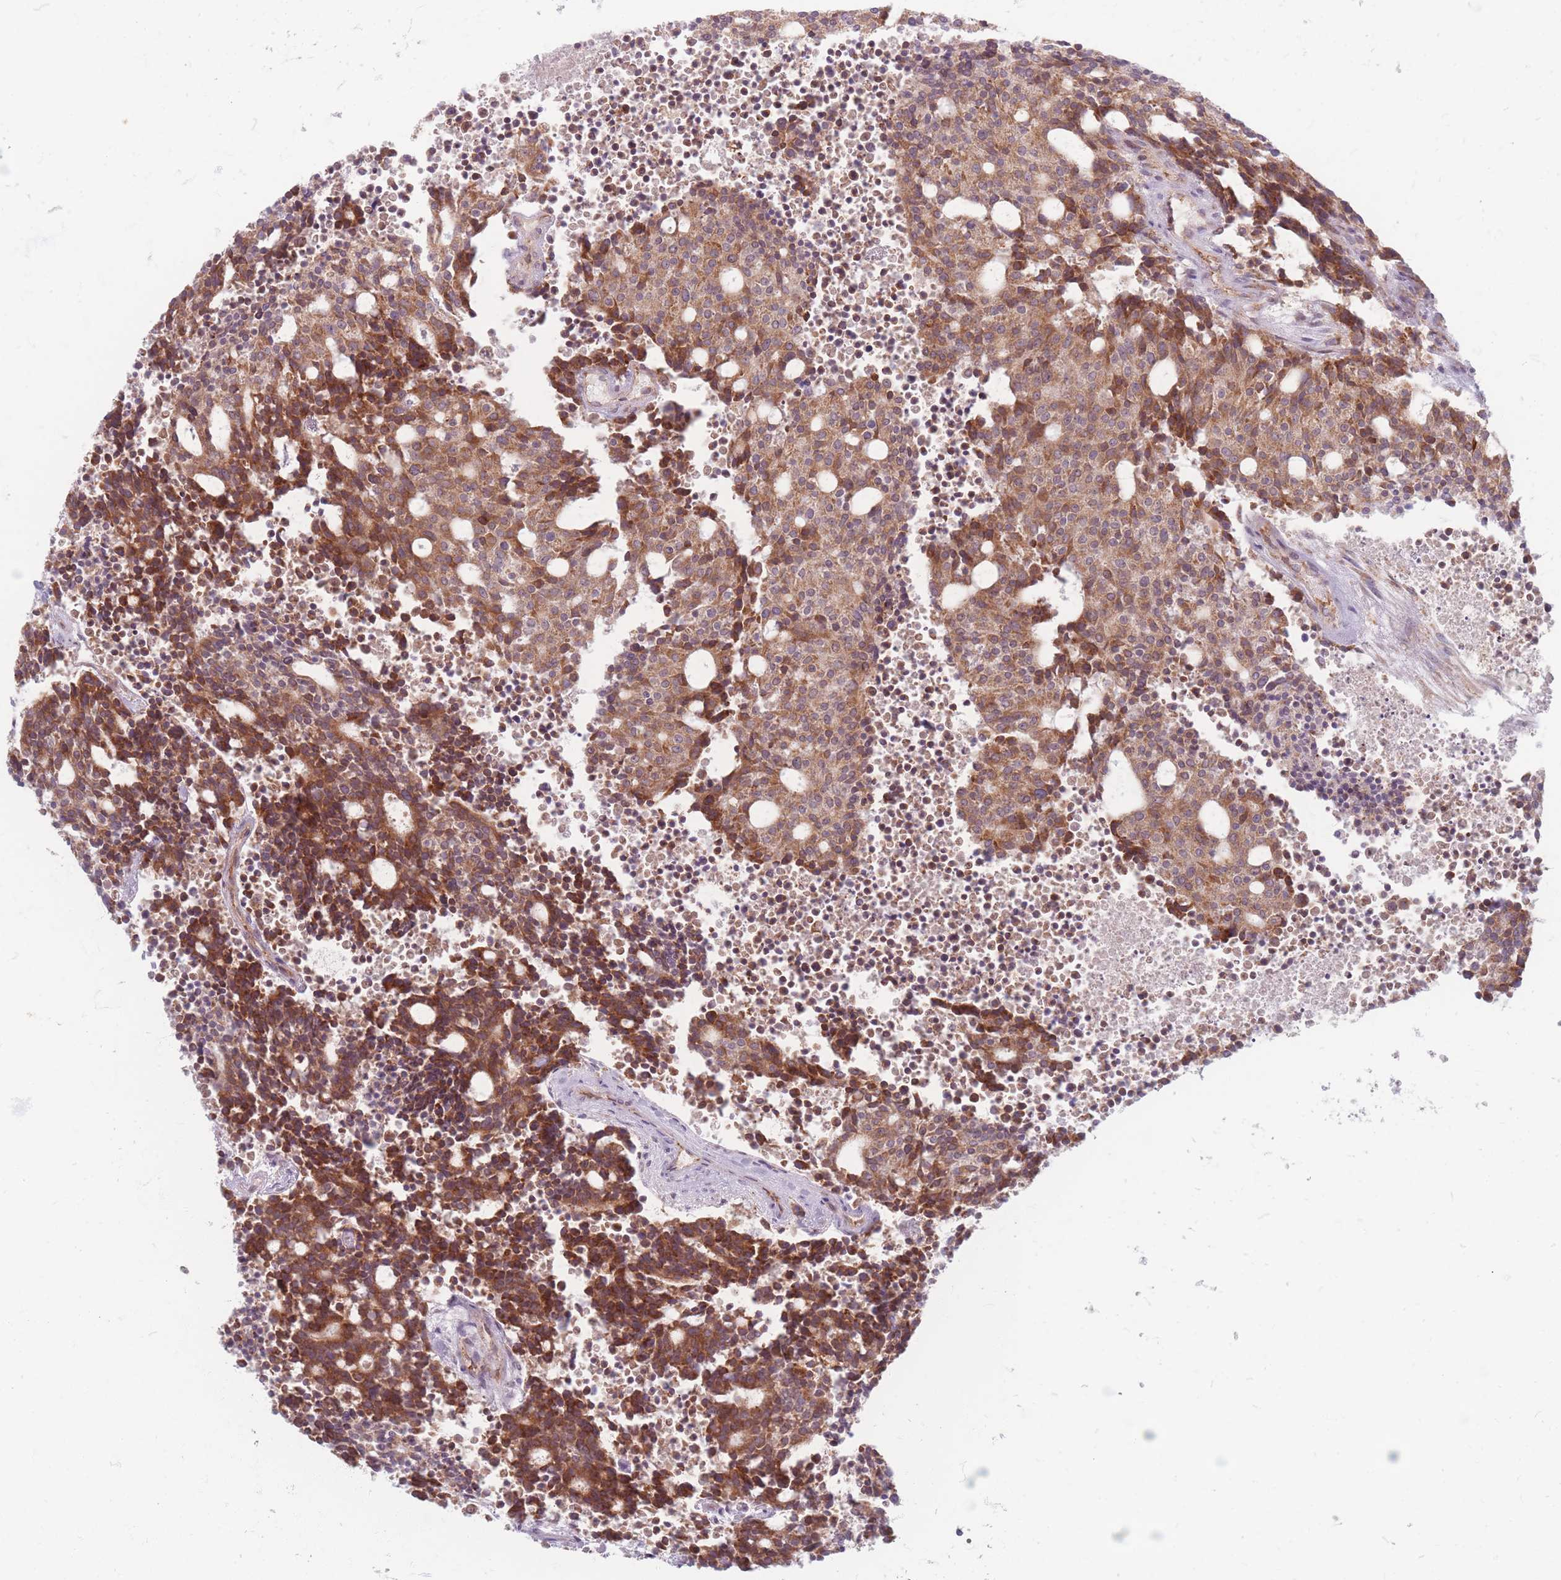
{"staining": {"intensity": "strong", "quantity": ">75%", "location": "cytoplasmic/membranous"}, "tissue": "carcinoid", "cell_type": "Tumor cells", "image_type": "cancer", "snomed": [{"axis": "morphology", "description": "Carcinoid, malignant, NOS"}, {"axis": "topography", "description": "Pancreas"}], "caption": "Carcinoid (malignant) tissue reveals strong cytoplasmic/membranous staining in approximately >75% of tumor cells (DAB = brown stain, brightfield microscopy at high magnification).", "gene": "SMIM14", "patient": {"sex": "female", "age": 54}}